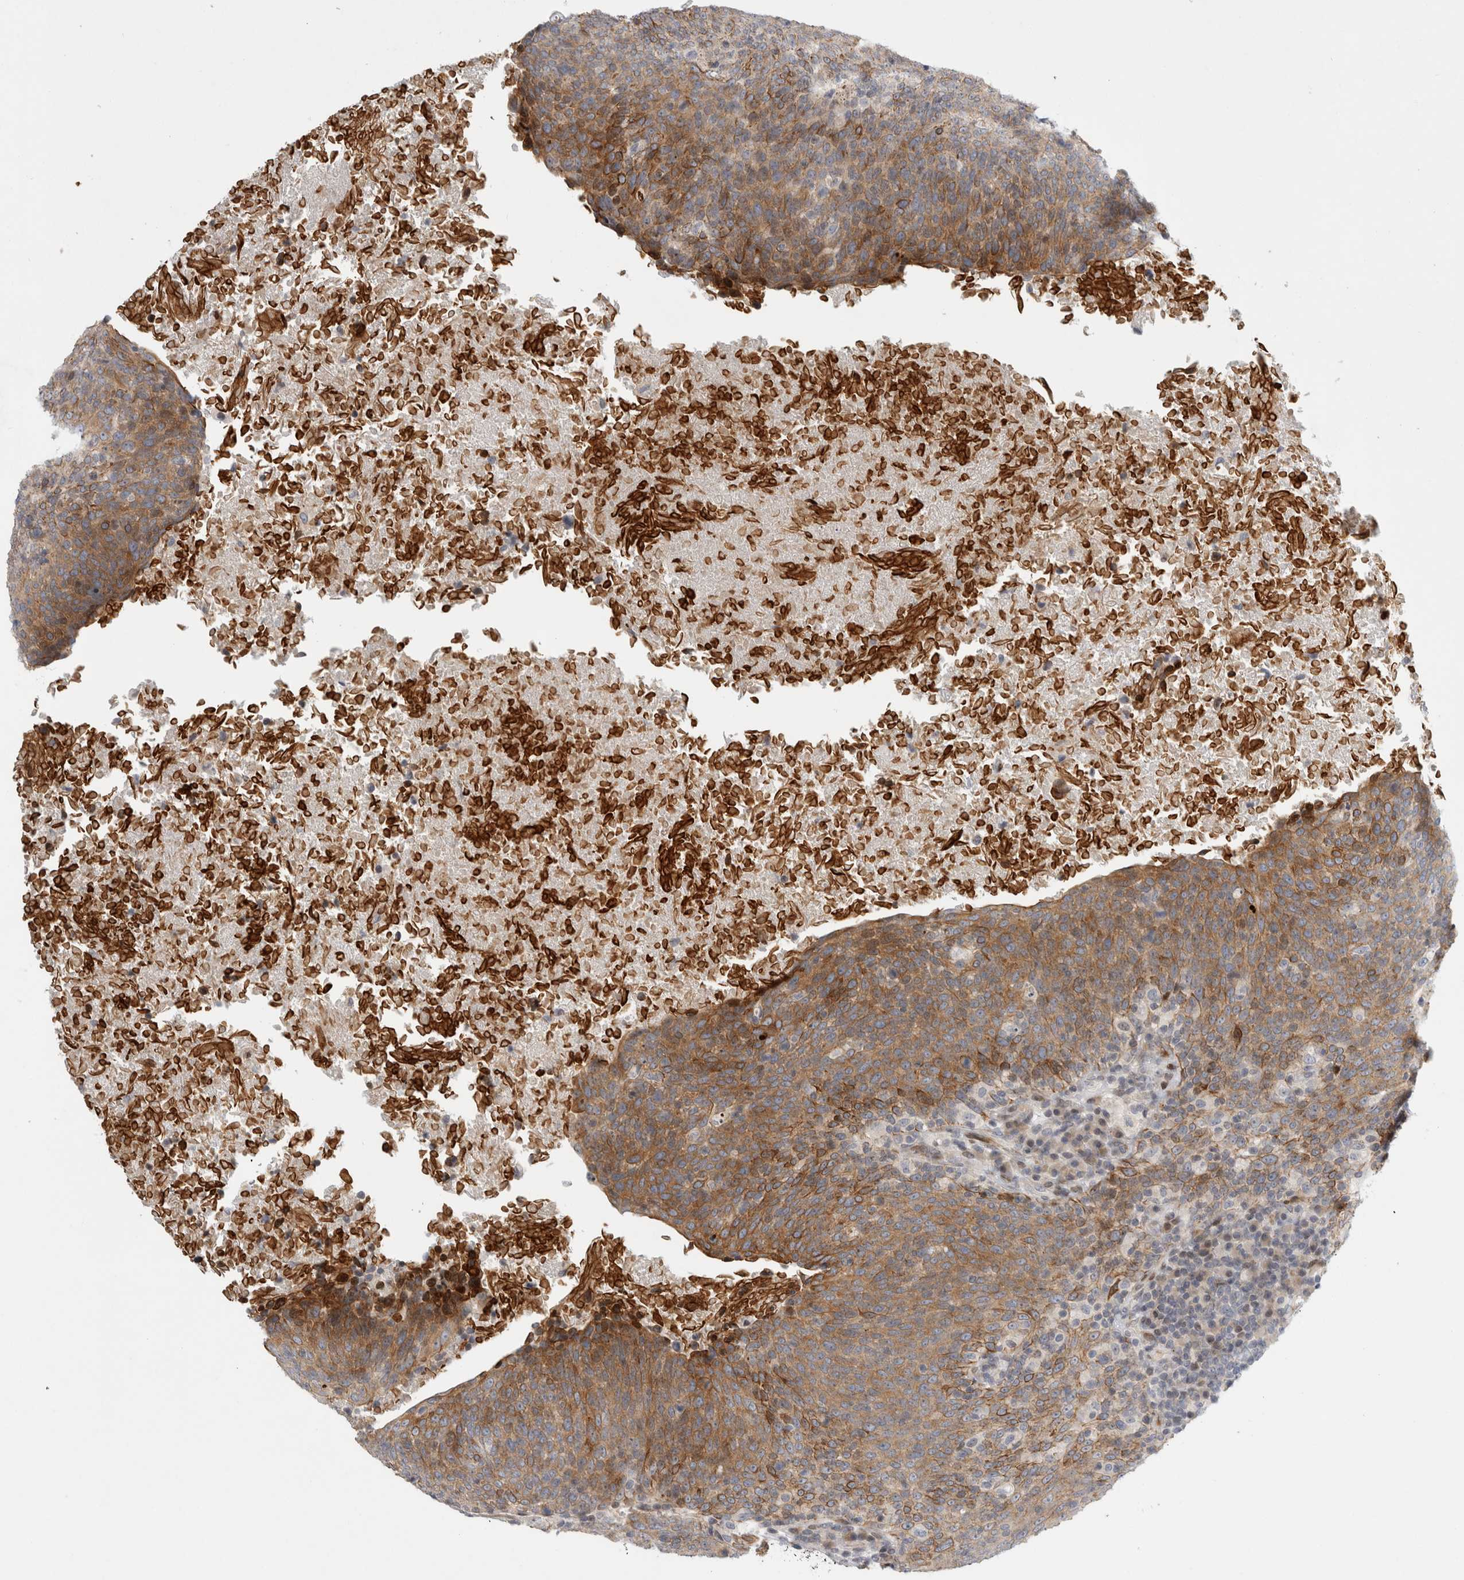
{"staining": {"intensity": "moderate", "quantity": ">75%", "location": "cytoplasmic/membranous"}, "tissue": "head and neck cancer", "cell_type": "Tumor cells", "image_type": "cancer", "snomed": [{"axis": "morphology", "description": "Squamous cell carcinoma, NOS"}, {"axis": "morphology", "description": "Squamous cell carcinoma, metastatic, NOS"}, {"axis": "topography", "description": "Lymph node"}, {"axis": "topography", "description": "Head-Neck"}], "caption": "High-power microscopy captured an immunohistochemistry micrograph of squamous cell carcinoma (head and neck), revealing moderate cytoplasmic/membranous staining in approximately >75% of tumor cells.", "gene": "UTP25", "patient": {"sex": "male", "age": 62}}